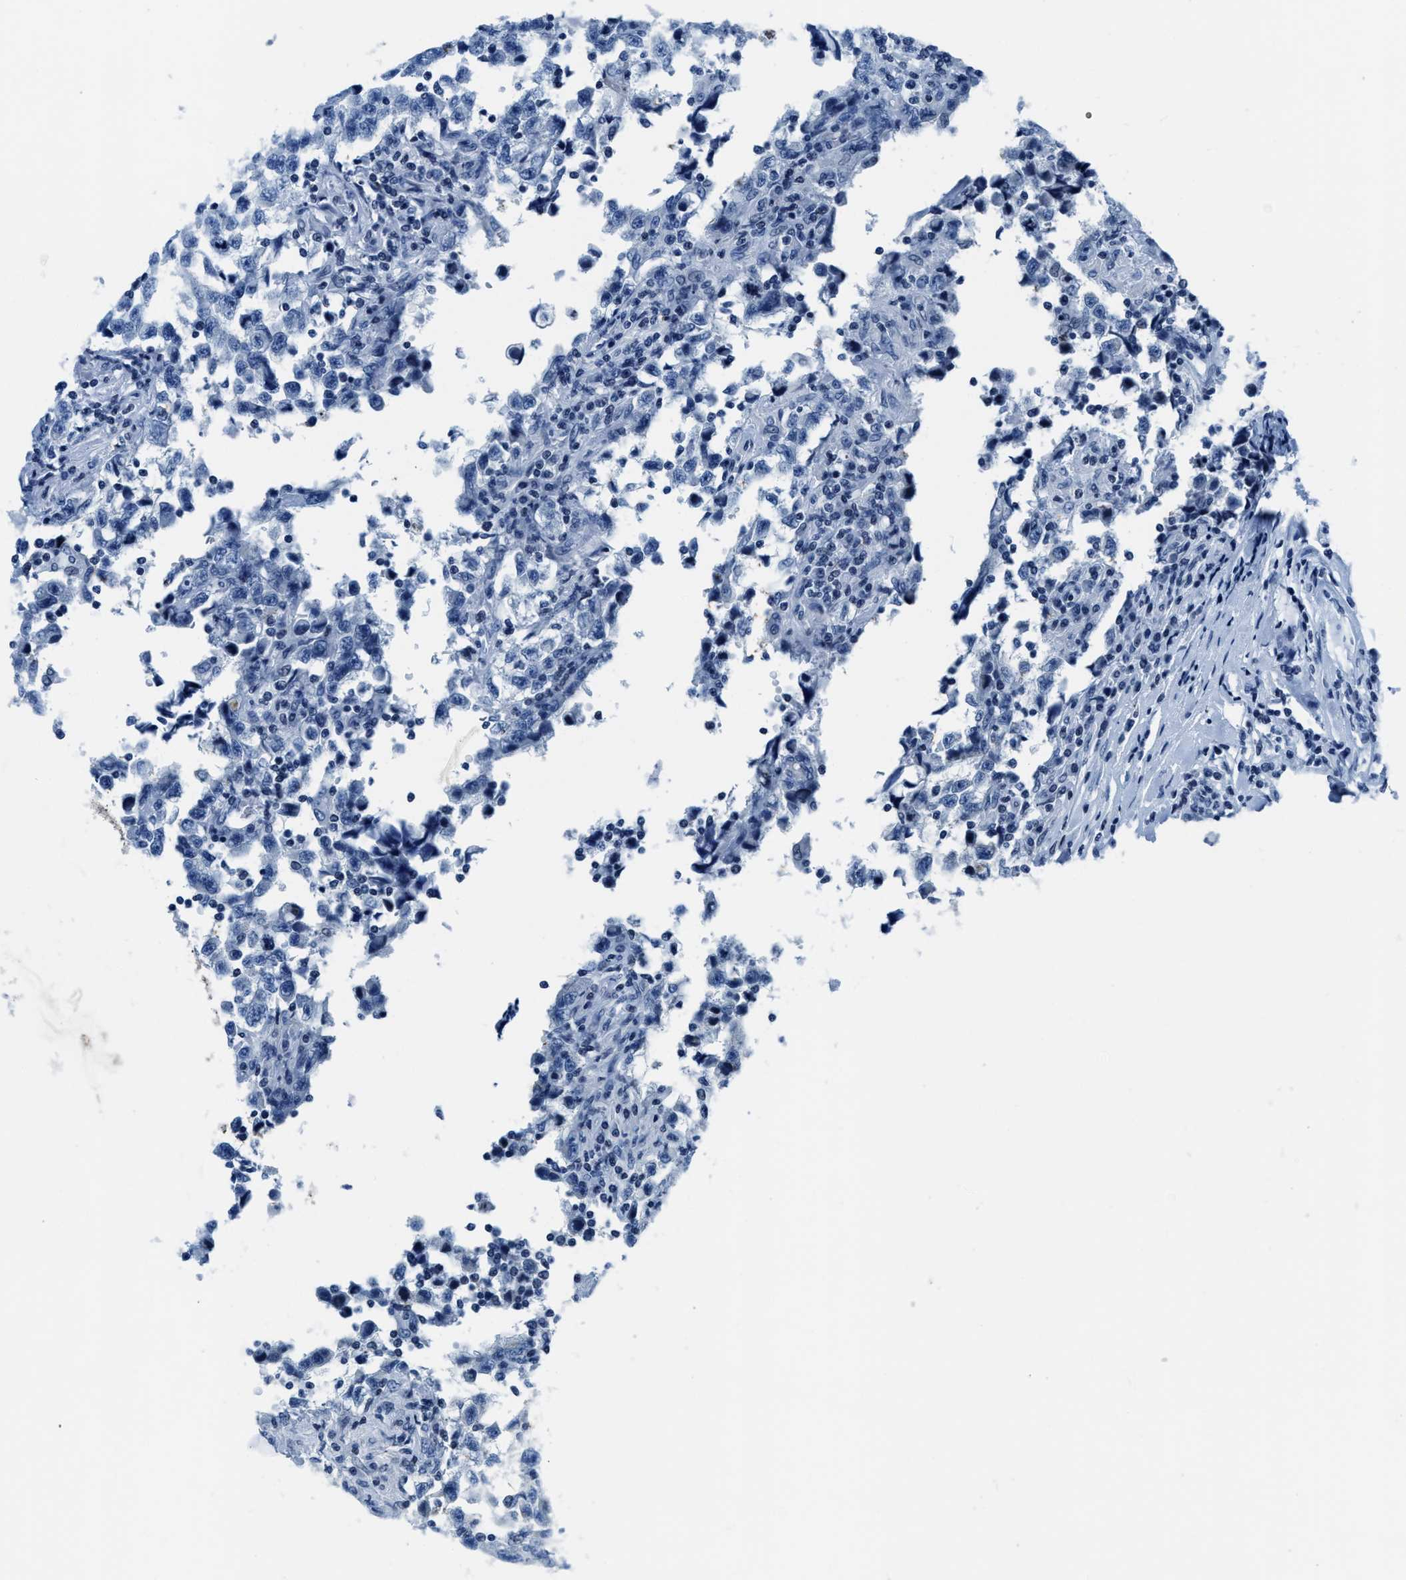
{"staining": {"intensity": "negative", "quantity": "none", "location": "none"}, "tissue": "testis cancer", "cell_type": "Tumor cells", "image_type": "cancer", "snomed": [{"axis": "morphology", "description": "Carcinoma, Embryonal, NOS"}, {"axis": "topography", "description": "Testis"}], "caption": "The immunohistochemistry histopathology image has no significant staining in tumor cells of testis embryonal carcinoma tissue.", "gene": "ASZ1", "patient": {"sex": "male", "age": 21}}